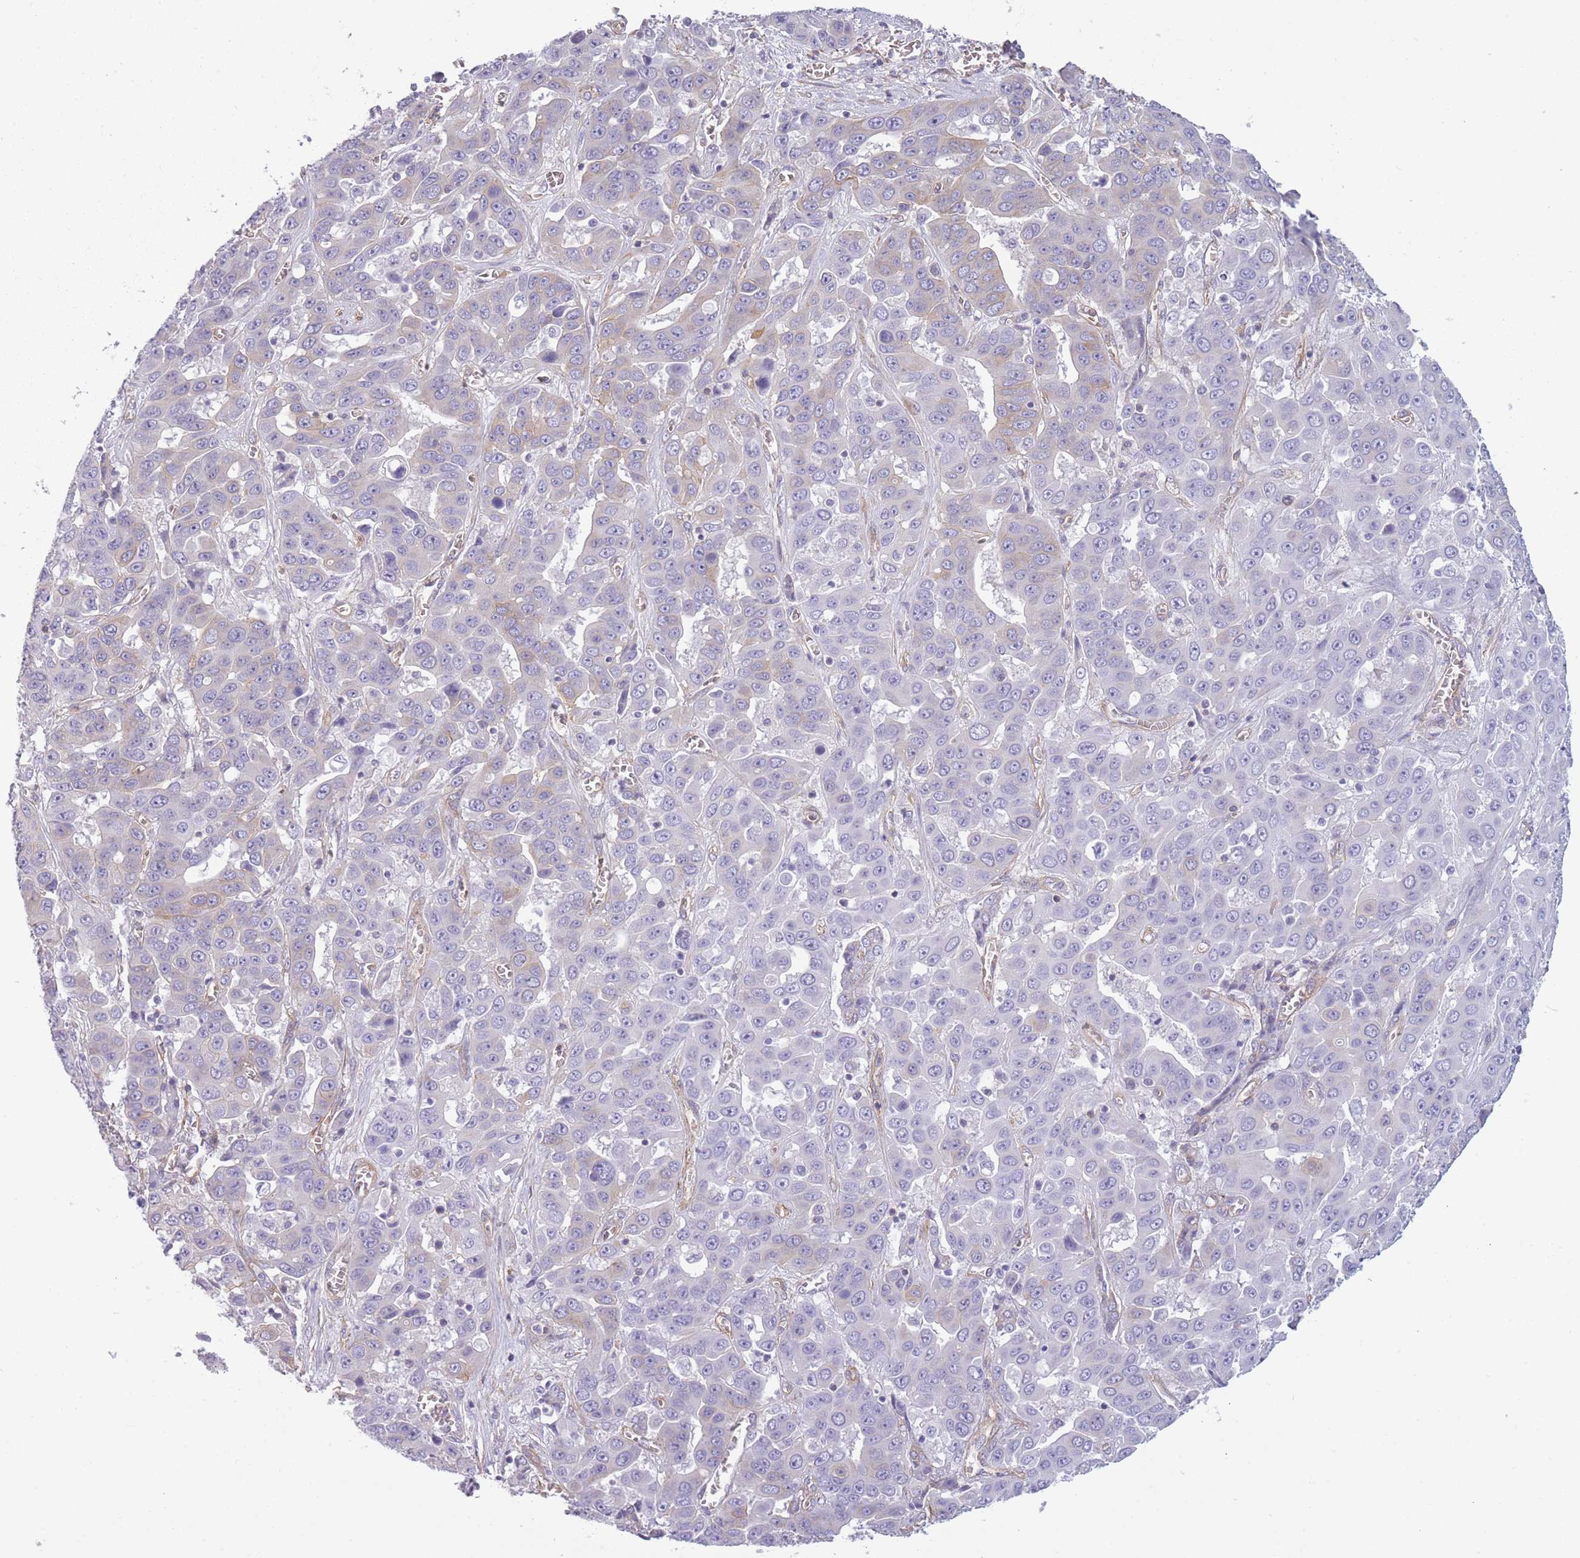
{"staining": {"intensity": "negative", "quantity": "none", "location": "none"}, "tissue": "liver cancer", "cell_type": "Tumor cells", "image_type": "cancer", "snomed": [{"axis": "morphology", "description": "Cholangiocarcinoma"}, {"axis": "topography", "description": "Liver"}], "caption": "Immunohistochemical staining of liver cancer displays no significant staining in tumor cells.", "gene": "ADD1", "patient": {"sex": "female", "age": 52}}